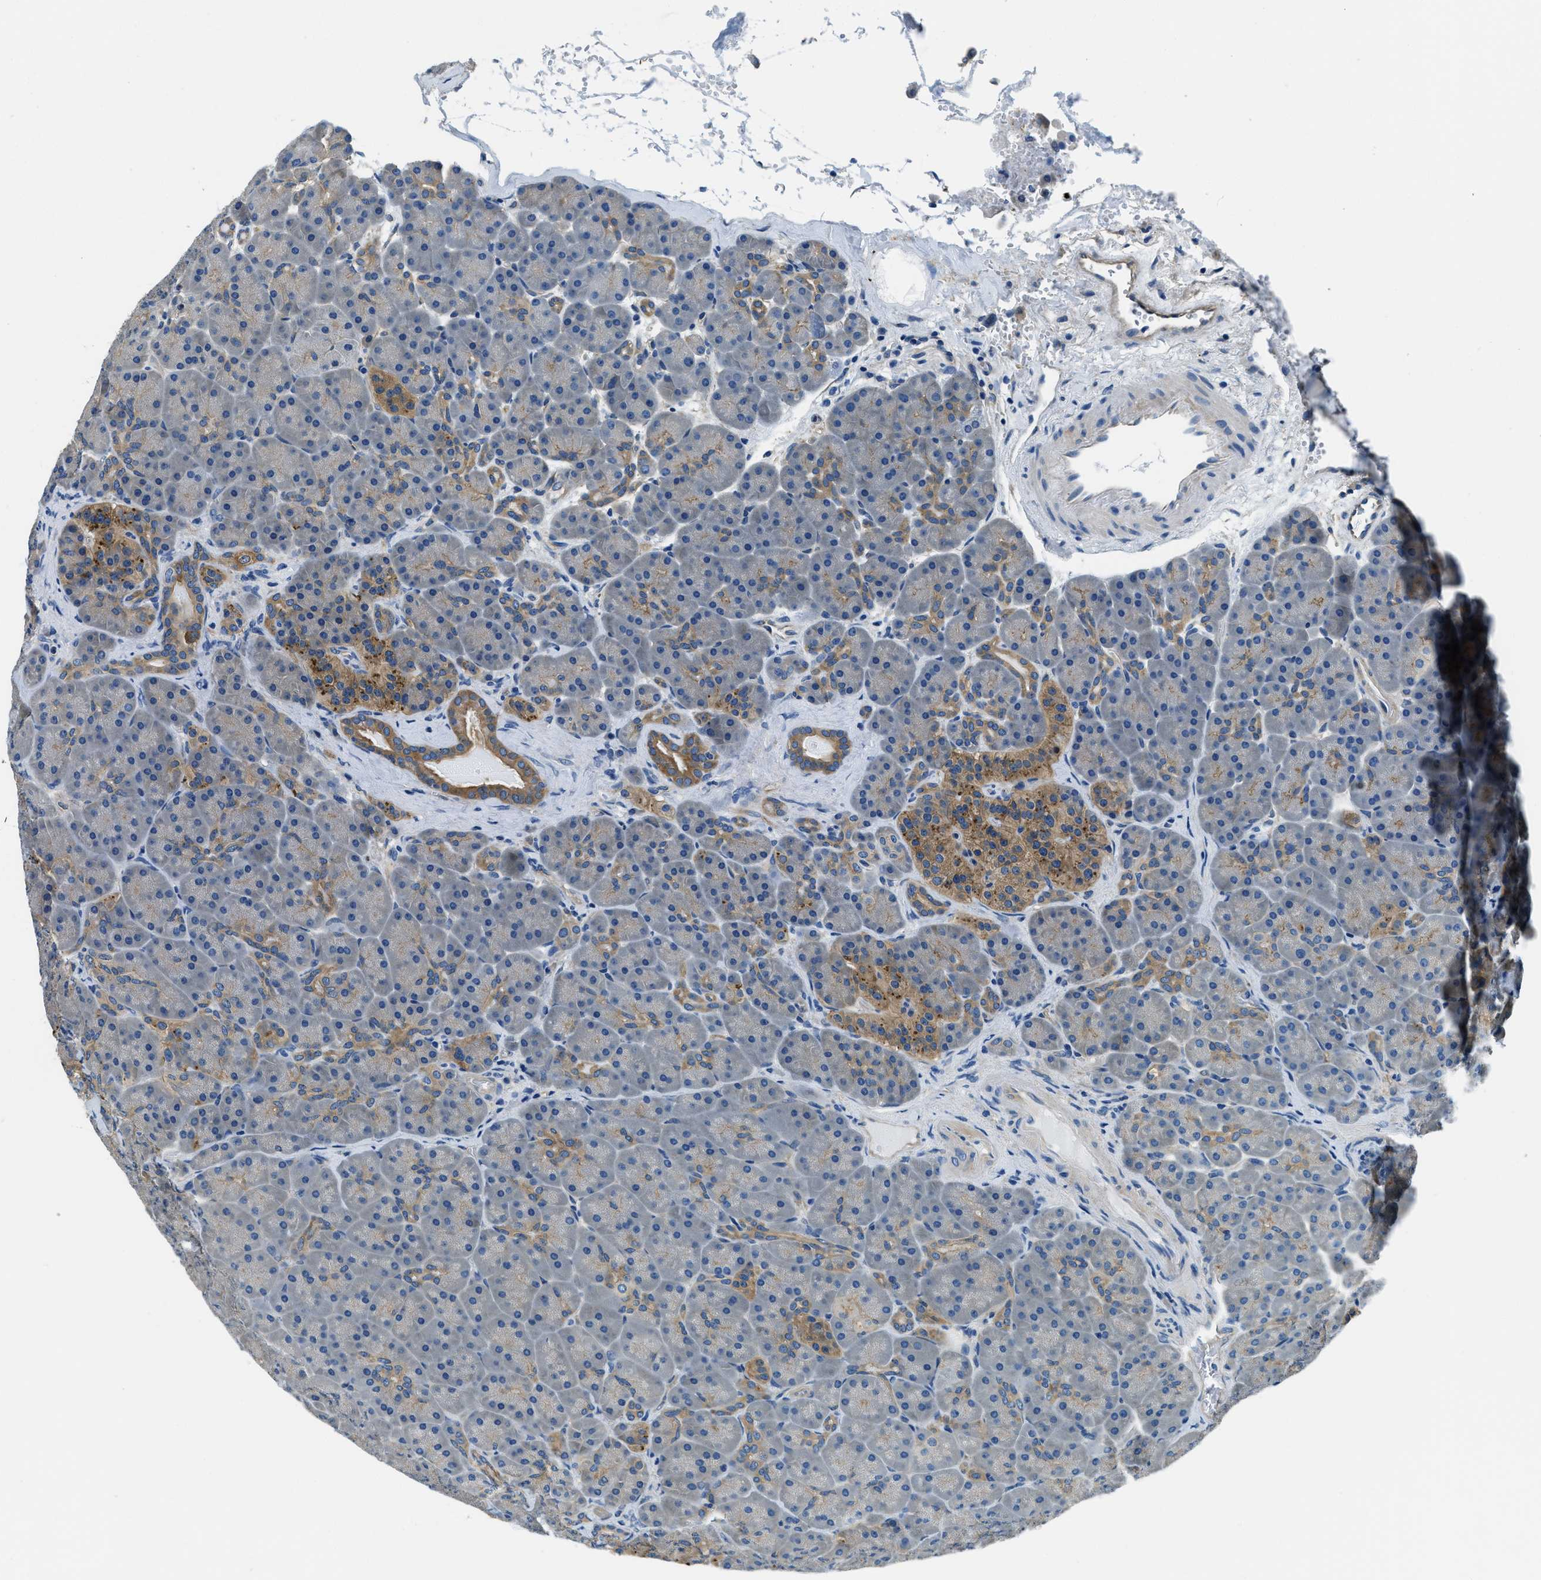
{"staining": {"intensity": "moderate", "quantity": "<25%", "location": "cytoplasmic/membranous"}, "tissue": "pancreas", "cell_type": "Exocrine glandular cells", "image_type": "normal", "snomed": [{"axis": "morphology", "description": "Normal tissue, NOS"}, {"axis": "topography", "description": "Pancreas"}], "caption": "A brown stain shows moderate cytoplasmic/membranous positivity of a protein in exocrine glandular cells of benign human pancreas.", "gene": "TWF1", "patient": {"sex": "male", "age": 66}}